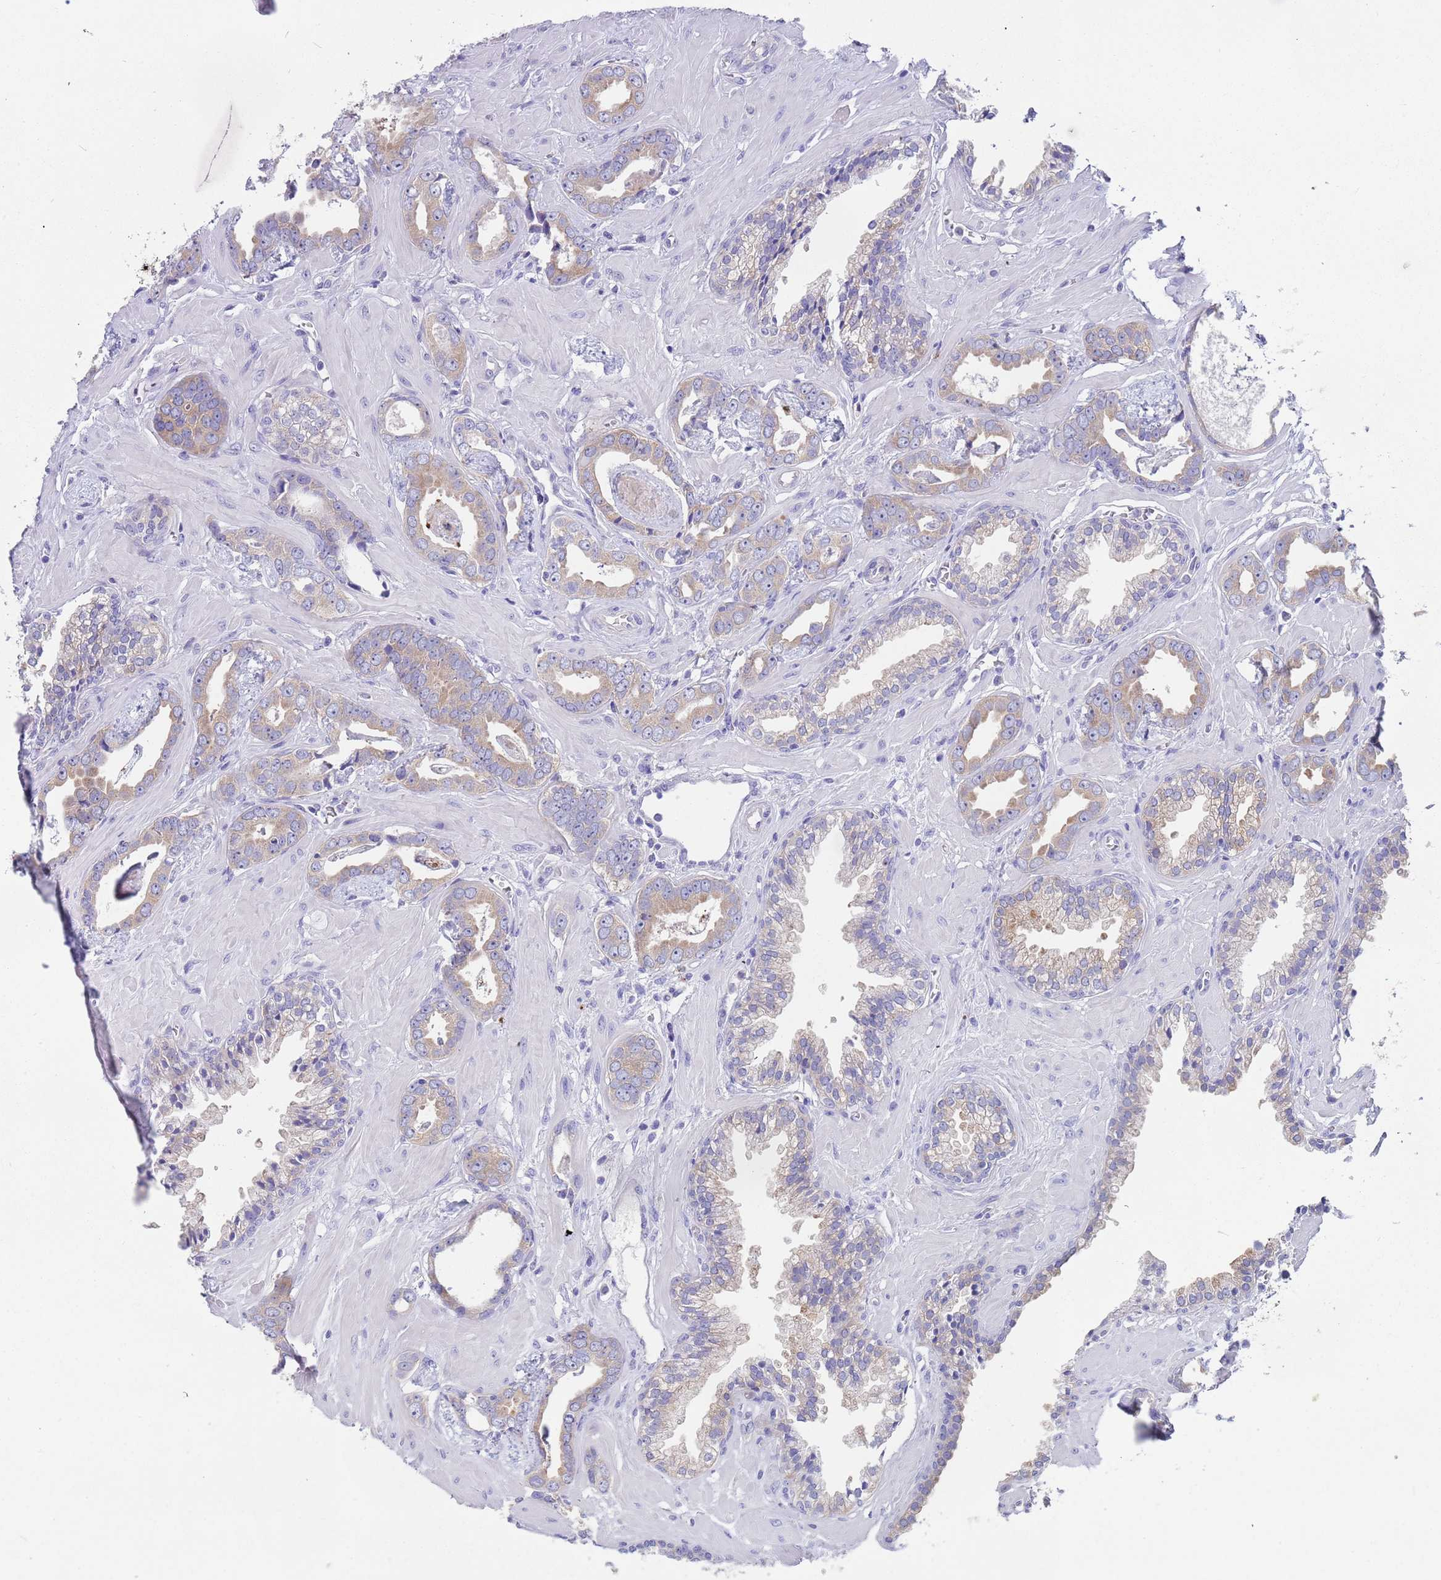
{"staining": {"intensity": "weak", "quantity": ">75%", "location": "cytoplasmic/membranous"}, "tissue": "prostate cancer", "cell_type": "Tumor cells", "image_type": "cancer", "snomed": [{"axis": "morphology", "description": "Adenocarcinoma, Low grade"}, {"axis": "topography", "description": "Prostate"}], "caption": "There is low levels of weak cytoplasmic/membranous staining in tumor cells of prostate cancer, as demonstrated by immunohistochemical staining (brown color).", "gene": "TYW1", "patient": {"sex": "male", "age": 60}}